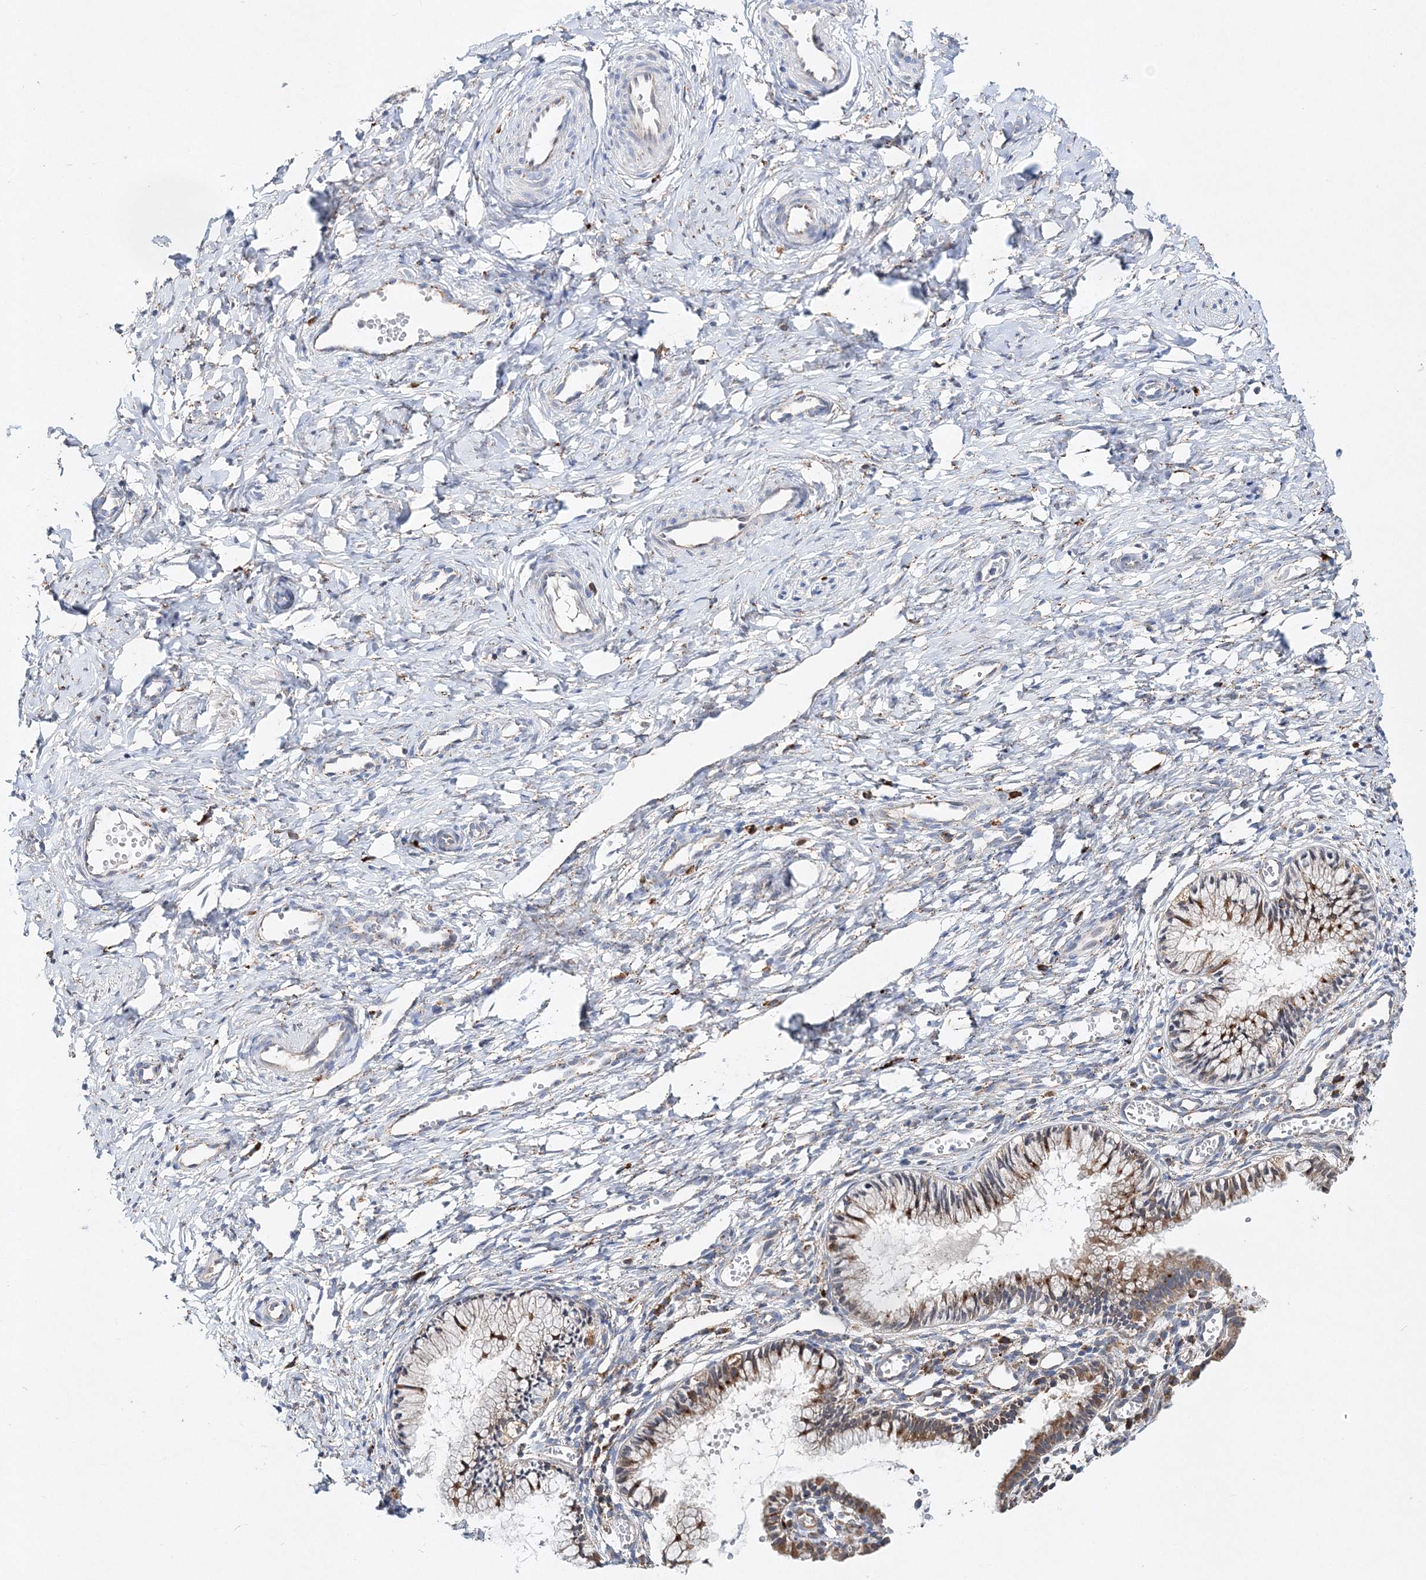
{"staining": {"intensity": "moderate", "quantity": ">75%", "location": "cytoplasmic/membranous"}, "tissue": "cervix", "cell_type": "Glandular cells", "image_type": "normal", "snomed": [{"axis": "morphology", "description": "Normal tissue, NOS"}, {"axis": "topography", "description": "Cervix"}], "caption": "IHC (DAB) staining of benign cervix shows moderate cytoplasmic/membranous protein positivity in approximately >75% of glandular cells. The protein is shown in brown color, while the nuclei are stained blue.", "gene": "C3orf38", "patient": {"sex": "female", "age": 27}}